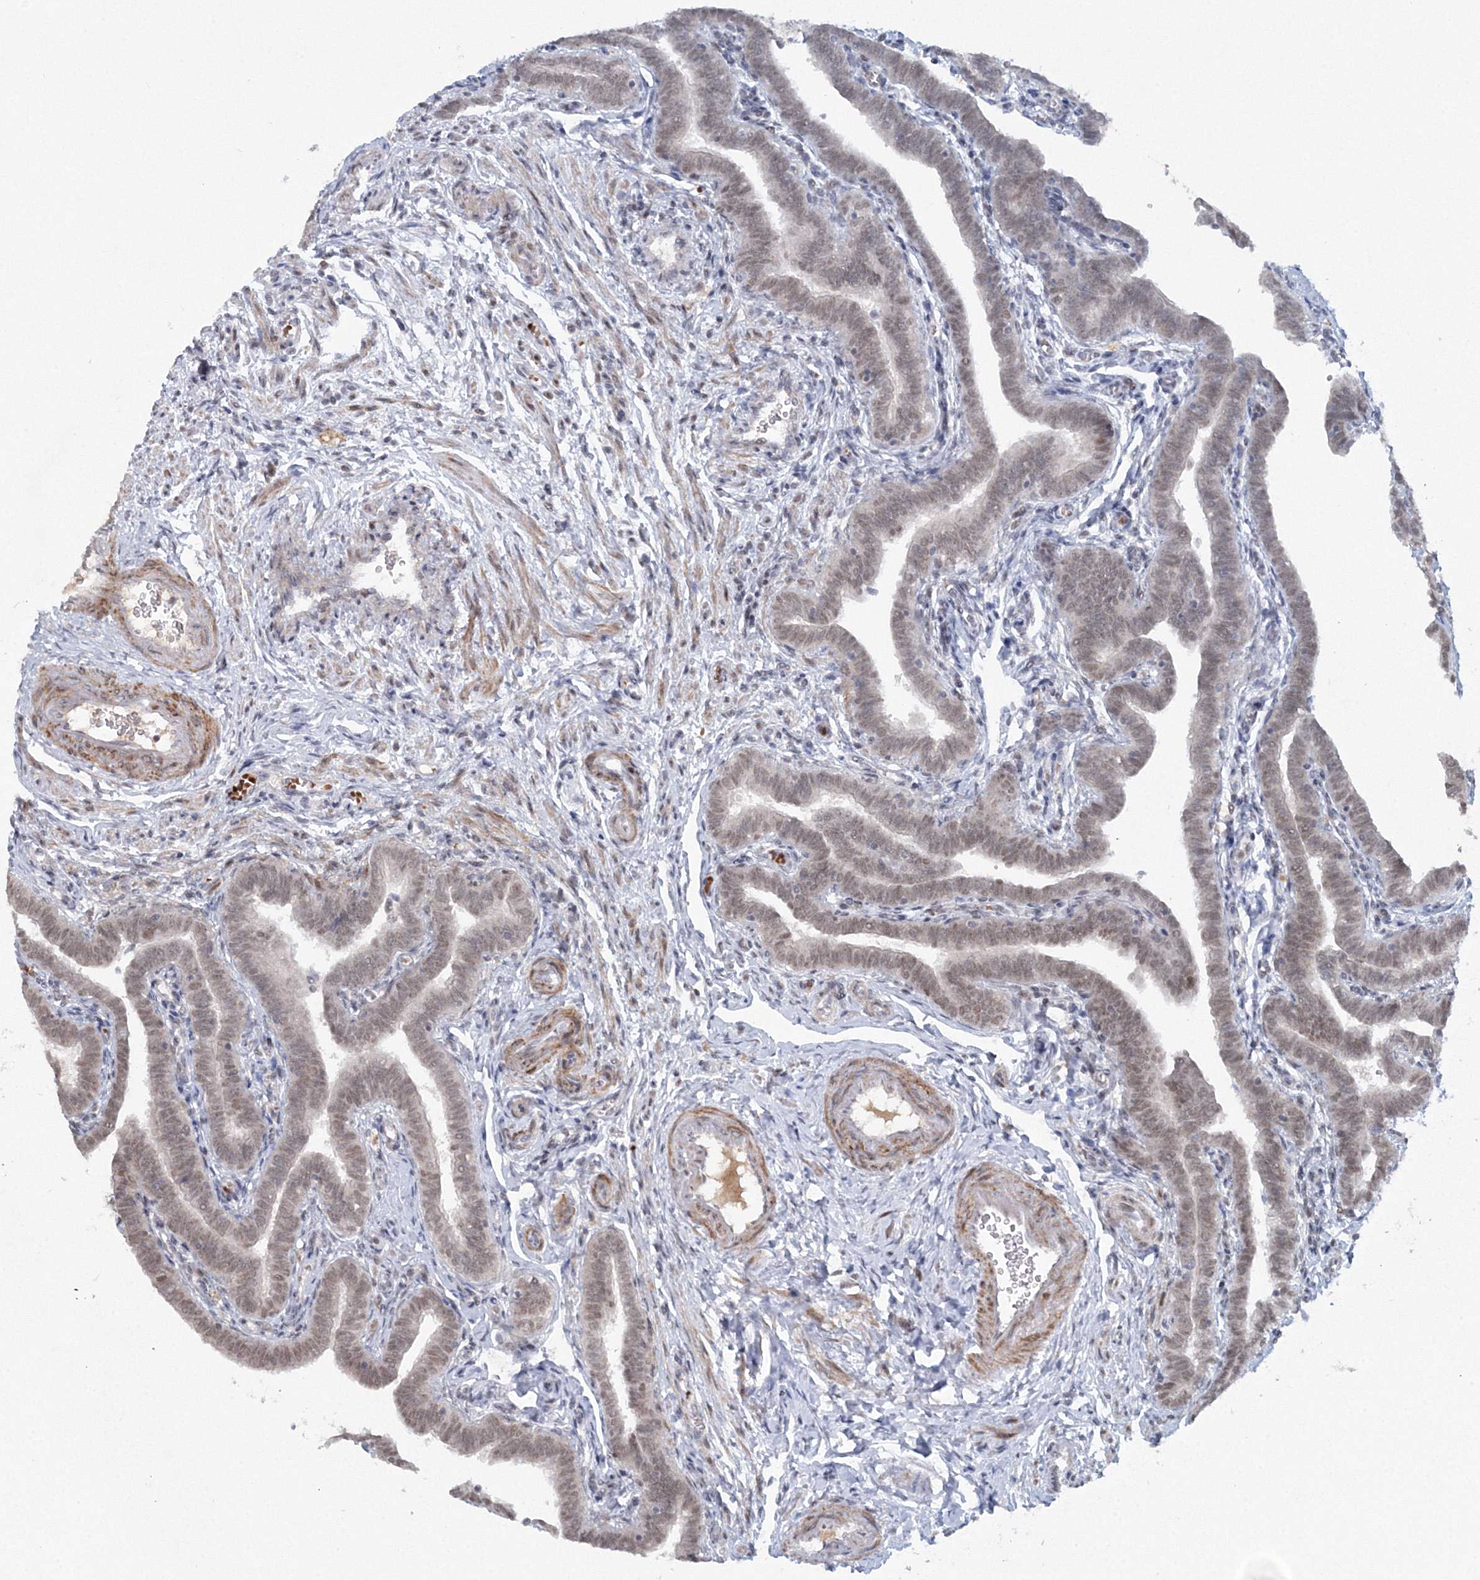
{"staining": {"intensity": "moderate", "quantity": ">75%", "location": "nuclear"}, "tissue": "fallopian tube", "cell_type": "Glandular cells", "image_type": "normal", "snomed": [{"axis": "morphology", "description": "Normal tissue, NOS"}, {"axis": "topography", "description": "Fallopian tube"}], "caption": "High-magnification brightfield microscopy of benign fallopian tube stained with DAB (3,3'-diaminobenzidine) (brown) and counterstained with hematoxylin (blue). glandular cells exhibit moderate nuclear positivity is seen in about>75% of cells. (IHC, brightfield microscopy, high magnification).", "gene": "C3orf33", "patient": {"sex": "female", "age": 36}}